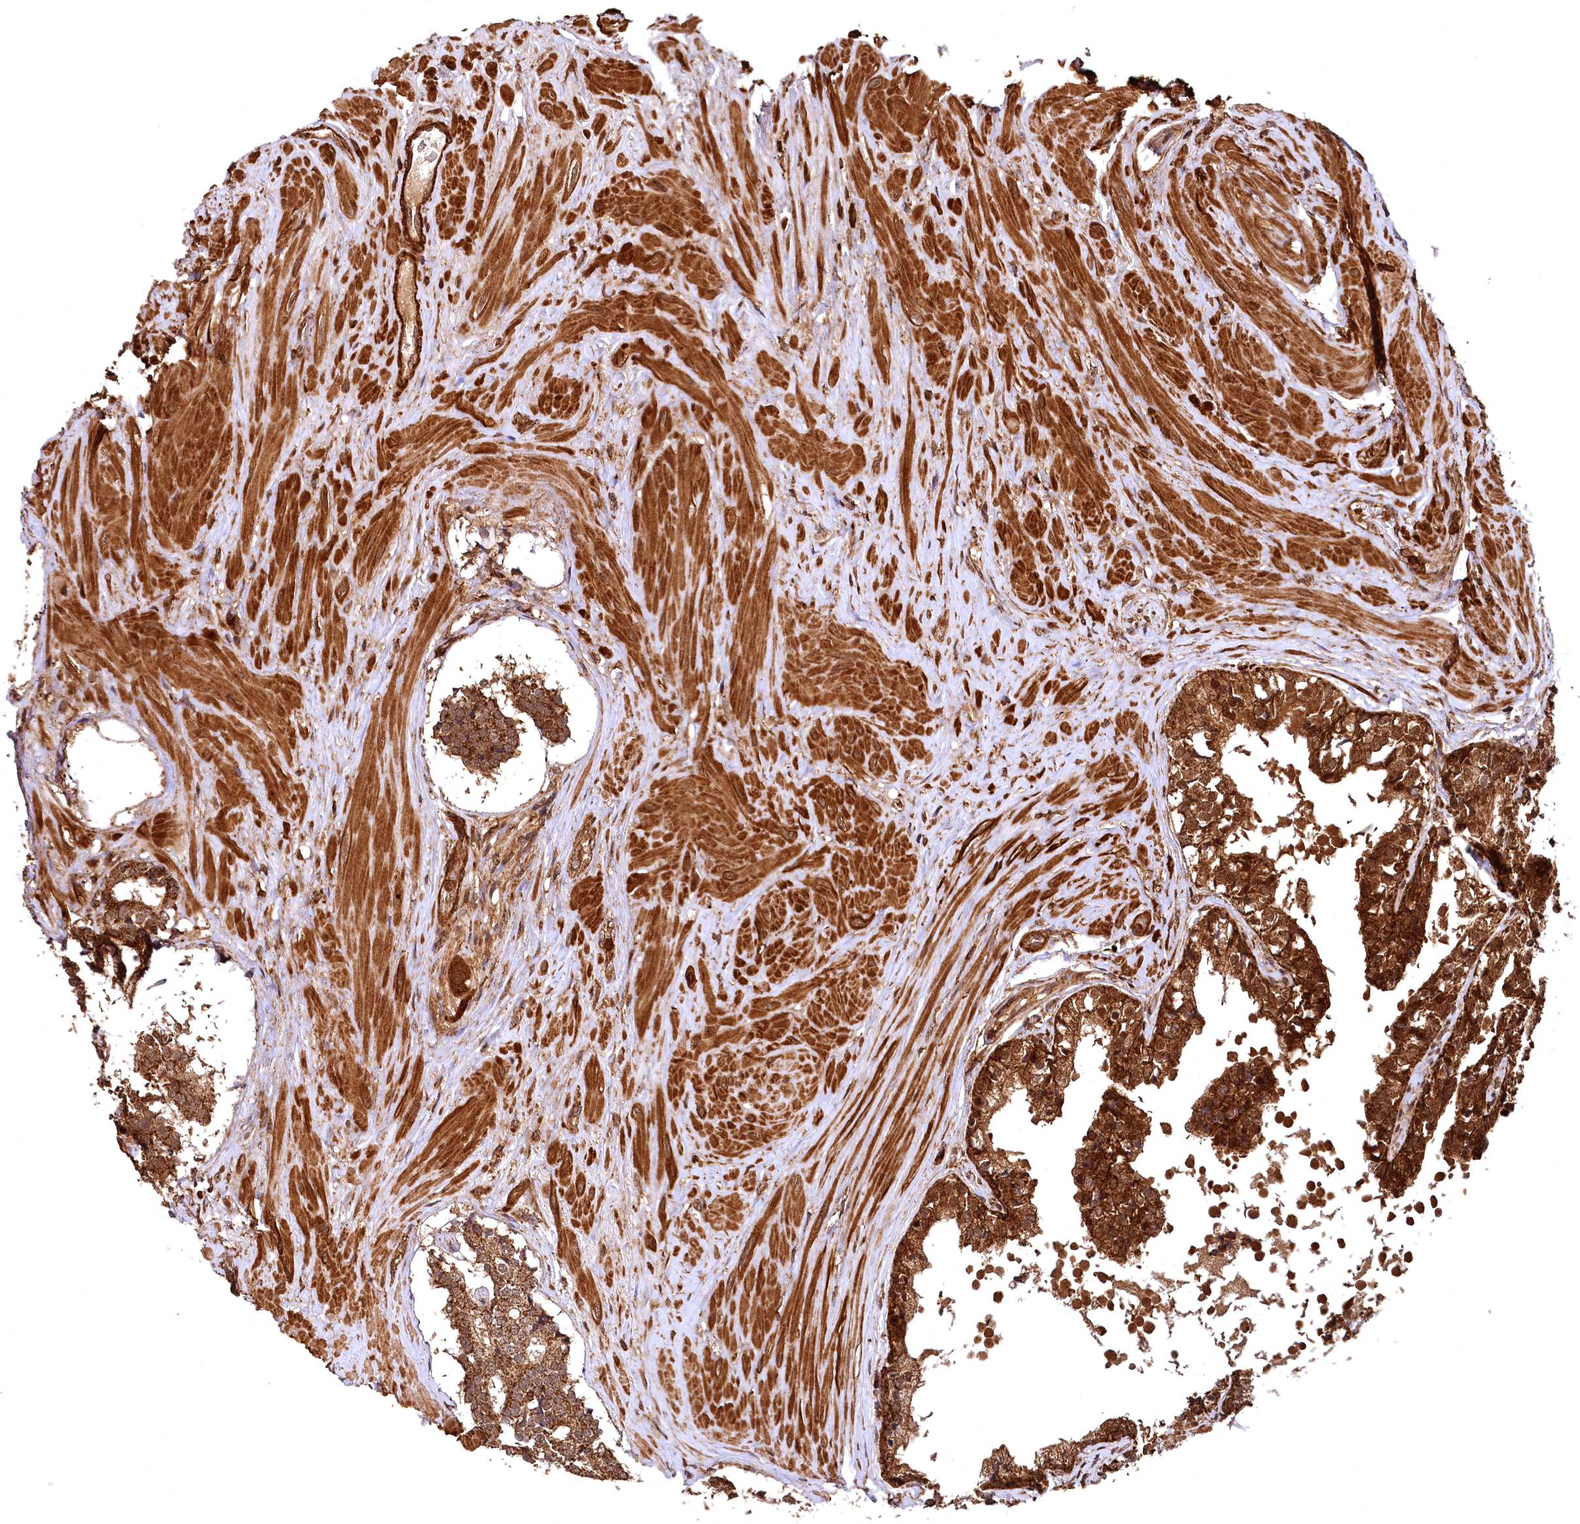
{"staining": {"intensity": "moderate", "quantity": ">75%", "location": "cytoplasmic/membranous"}, "tissue": "prostate cancer", "cell_type": "Tumor cells", "image_type": "cancer", "snomed": [{"axis": "morphology", "description": "Adenocarcinoma, High grade"}, {"axis": "topography", "description": "Prostate"}], "caption": "DAB immunohistochemical staining of human prostate adenocarcinoma (high-grade) displays moderate cytoplasmic/membranous protein positivity in about >75% of tumor cells. (Stains: DAB (3,3'-diaminobenzidine) in brown, nuclei in blue, Microscopy: brightfield microscopy at high magnification).", "gene": "STUB1", "patient": {"sex": "male", "age": 58}}